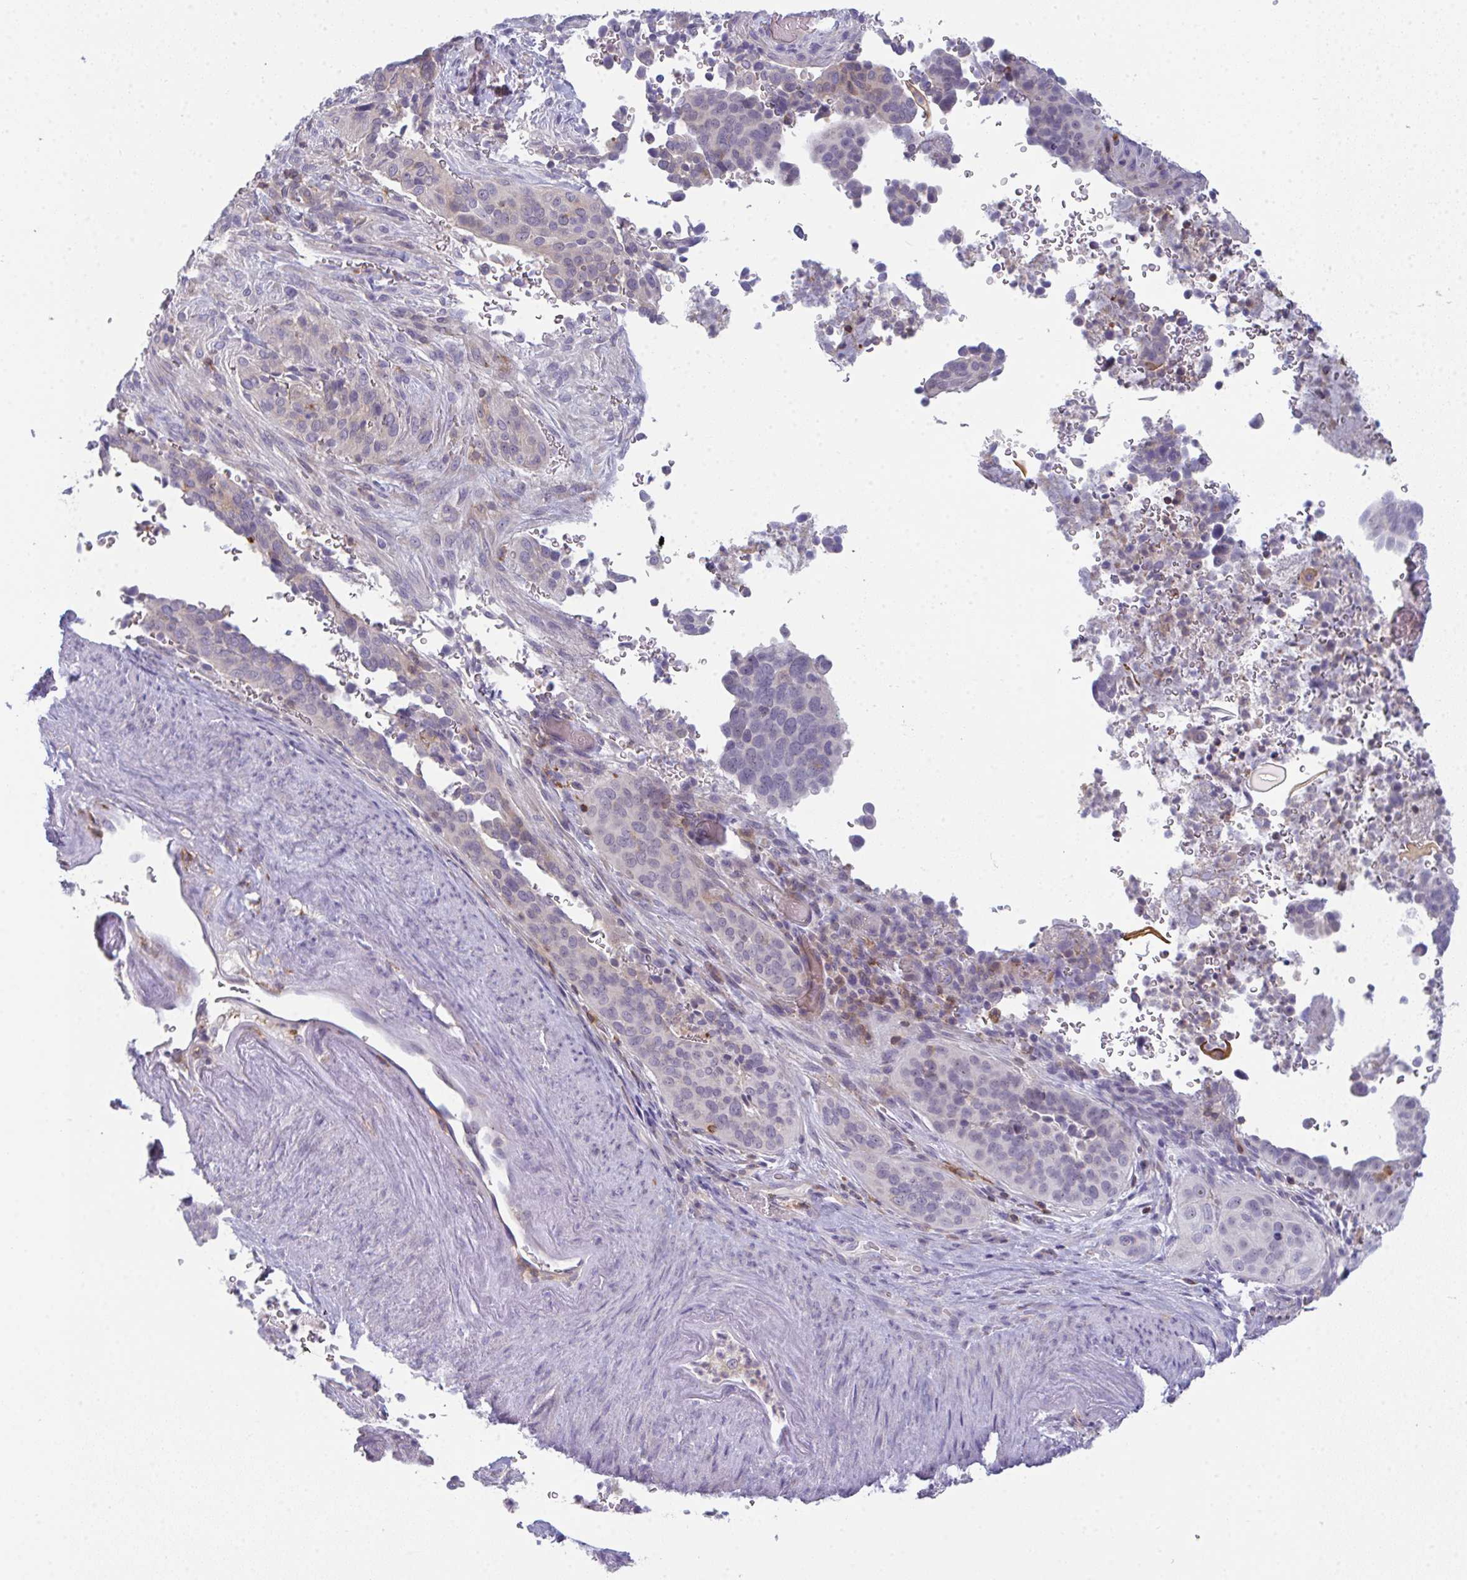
{"staining": {"intensity": "negative", "quantity": "none", "location": "none"}, "tissue": "cervical cancer", "cell_type": "Tumor cells", "image_type": "cancer", "snomed": [{"axis": "morphology", "description": "Squamous cell carcinoma, NOS"}, {"axis": "topography", "description": "Cervix"}], "caption": "Immunohistochemical staining of human squamous cell carcinoma (cervical) demonstrates no significant positivity in tumor cells.", "gene": "CD80", "patient": {"sex": "female", "age": 38}}